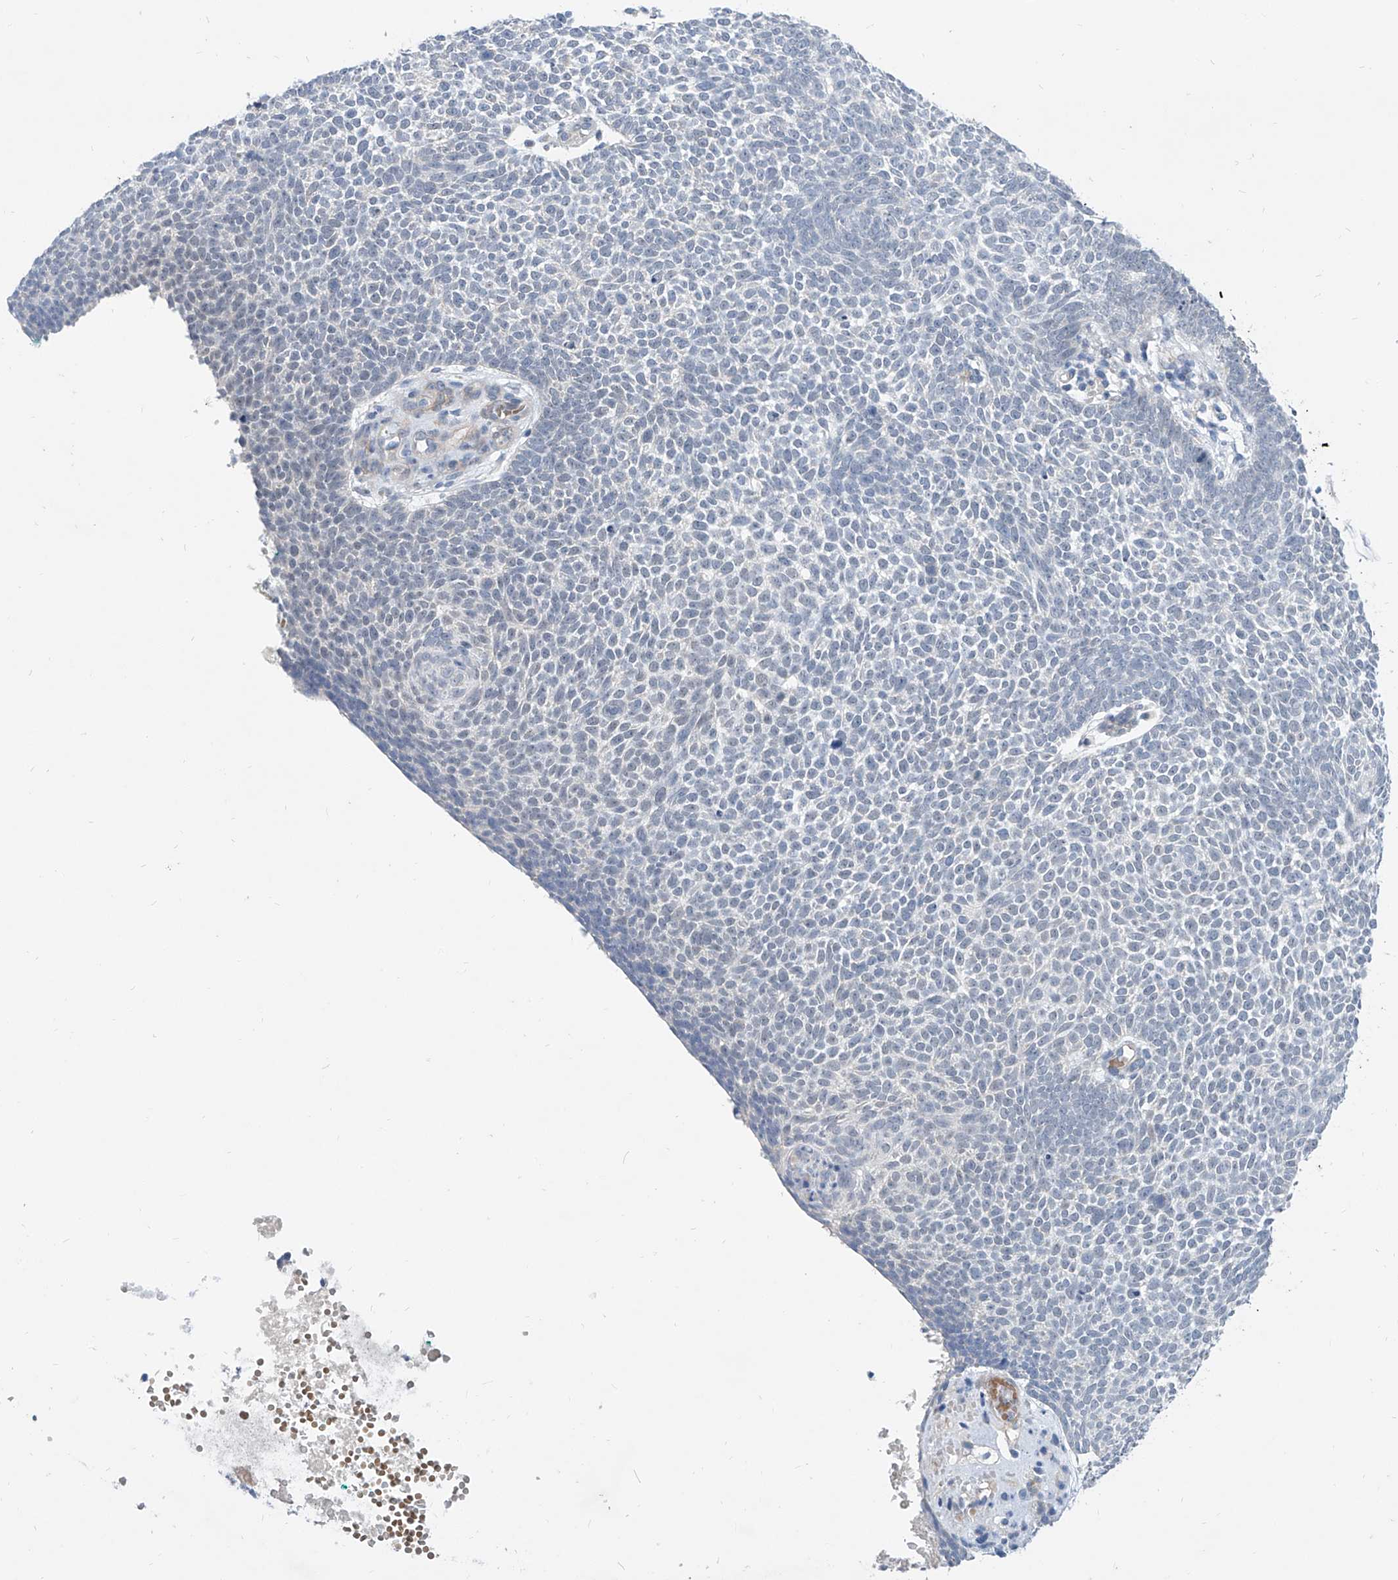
{"staining": {"intensity": "negative", "quantity": "none", "location": "none"}, "tissue": "skin cancer", "cell_type": "Tumor cells", "image_type": "cancer", "snomed": [{"axis": "morphology", "description": "Basal cell carcinoma"}, {"axis": "topography", "description": "Skin"}], "caption": "IHC image of human skin cancer stained for a protein (brown), which demonstrates no positivity in tumor cells.", "gene": "BPTF", "patient": {"sex": "female", "age": 81}}